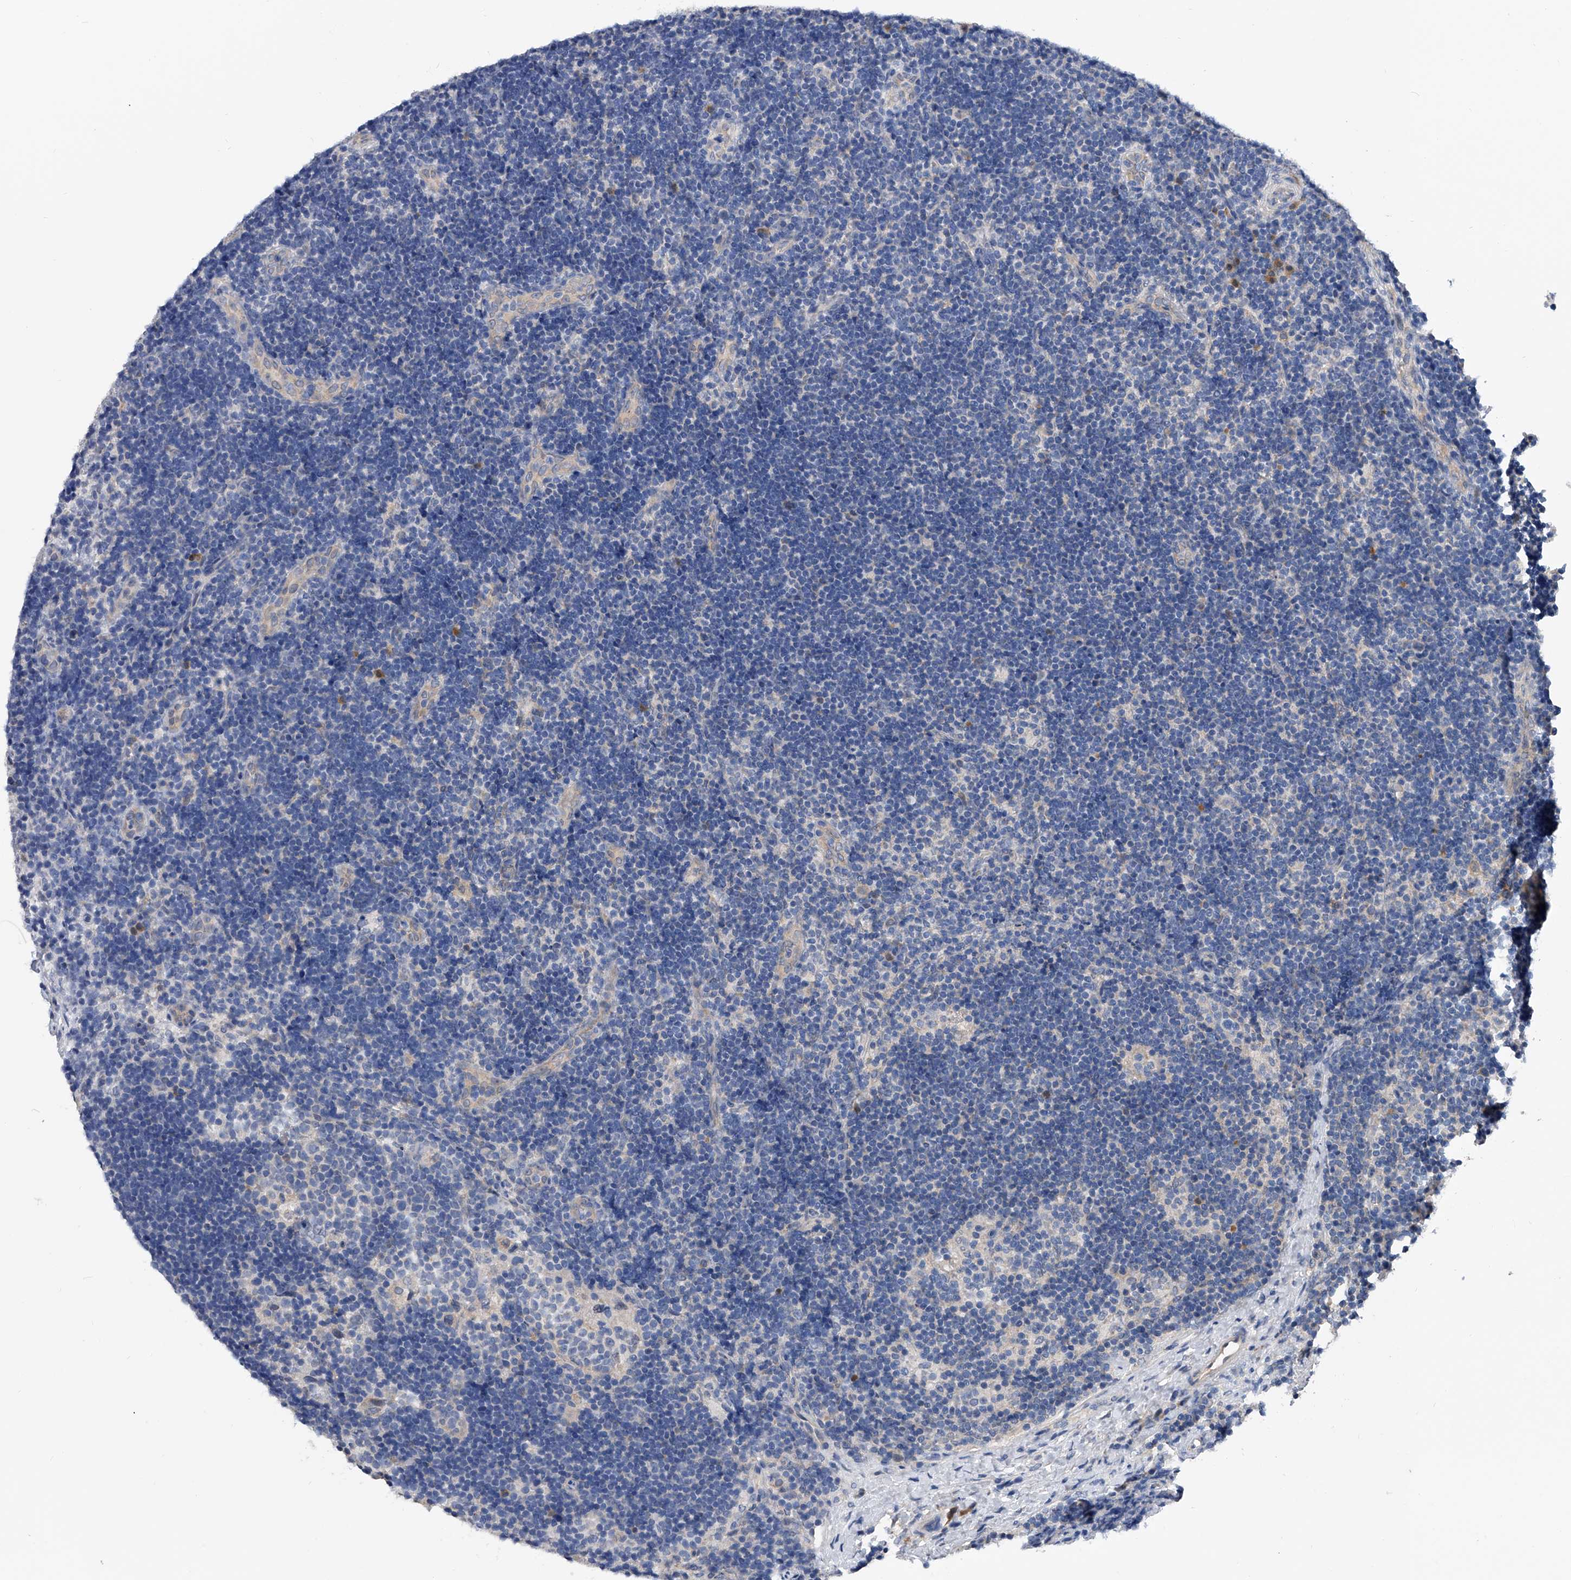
{"staining": {"intensity": "negative", "quantity": "none", "location": "none"}, "tissue": "lymph node", "cell_type": "Germinal center cells", "image_type": "normal", "snomed": [{"axis": "morphology", "description": "Normal tissue, NOS"}, {"axis": "topography", "description": "Lymph node"}], "caption": "This is an immunohistochemistry histopathology image of unremarkable human lymph node. There is no positivity in germinal center cells.", "gene": "PGM3", "patient": {"sex": "female", "age": 22}}